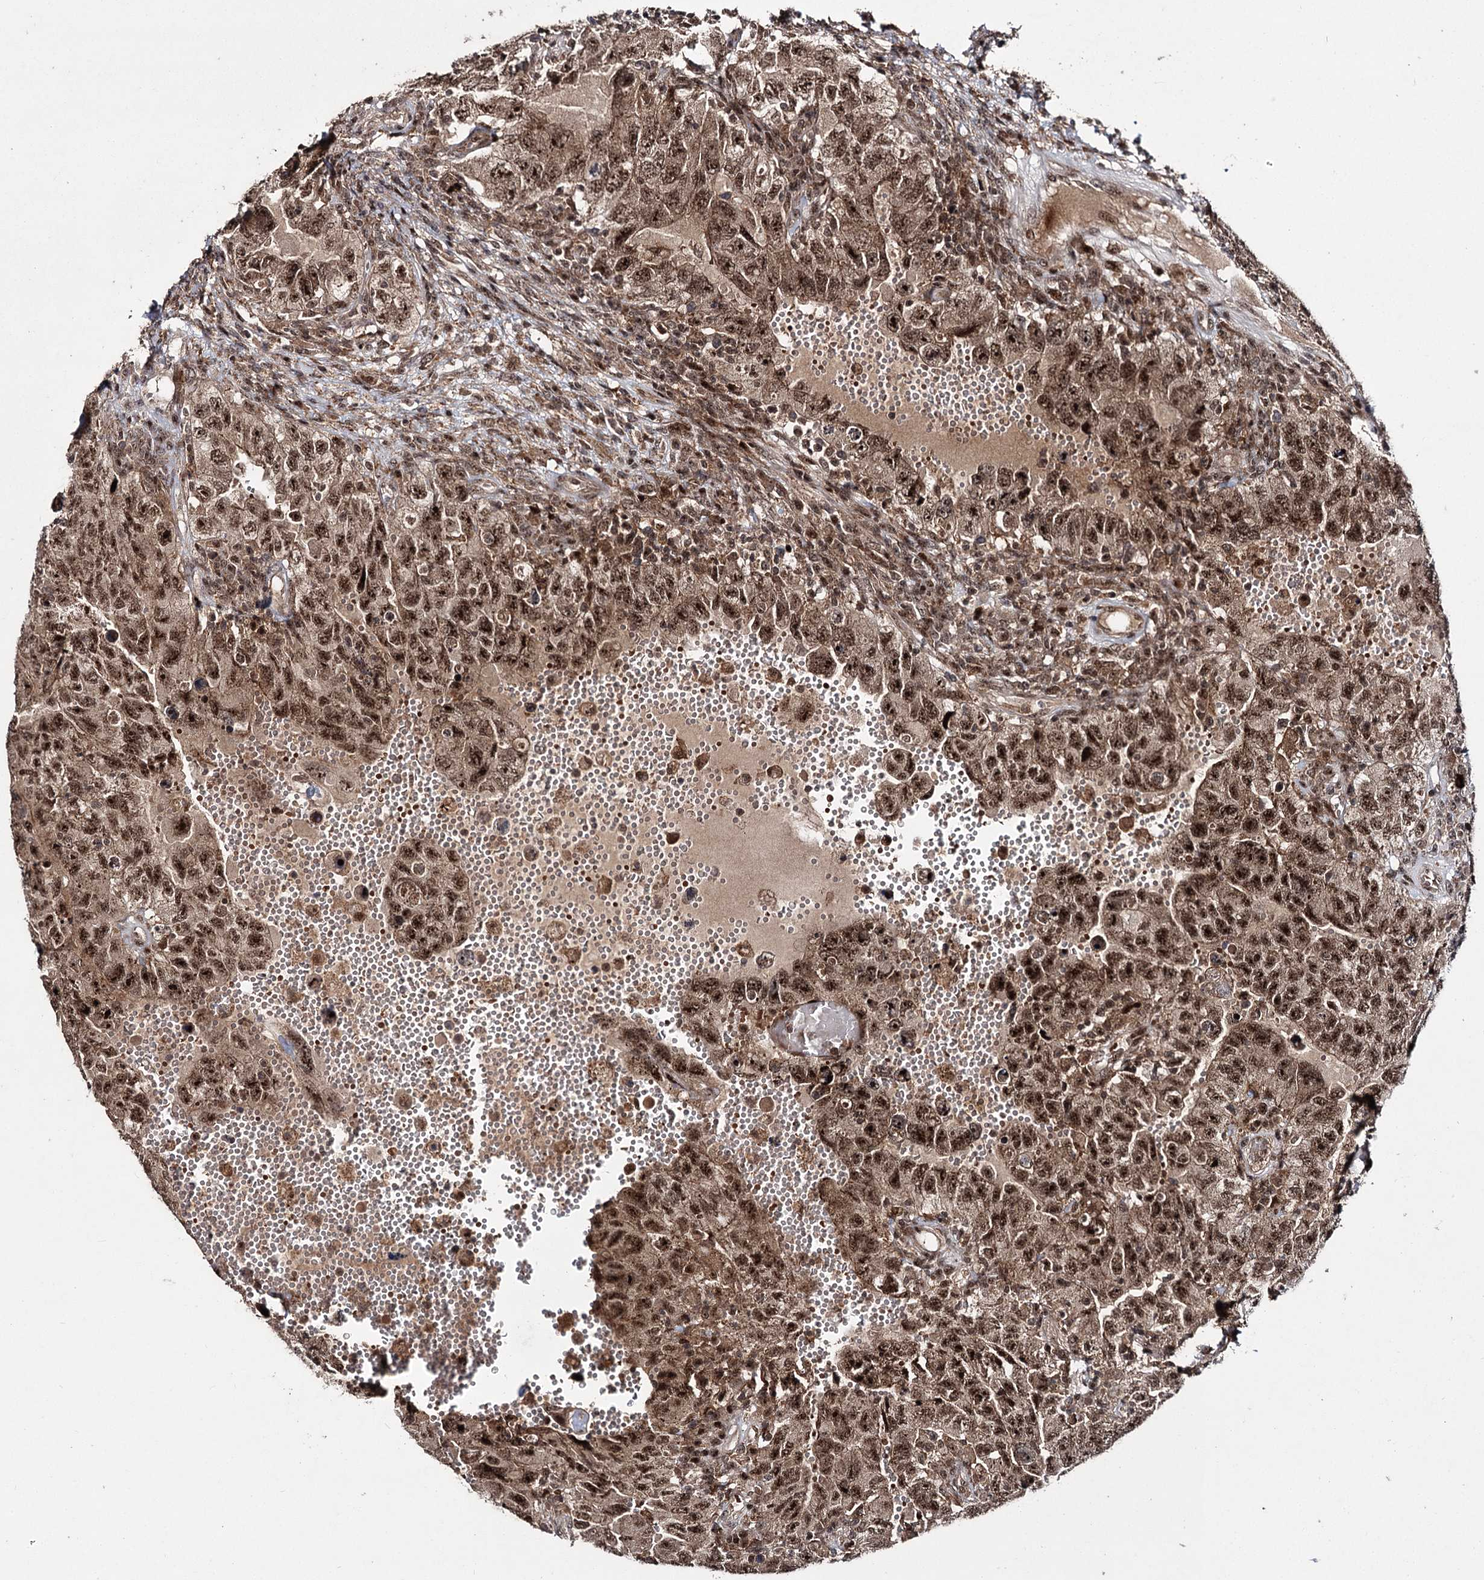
{"staining": {"intensity": "moderate", "quantity": ">75%", "location": "cytoplasmic/membranous,nuclear"}, "tissue": "testis cancer", "cell_type": "Tumor cells", "image_type": "cancer", "snomed": [{"axis": "morphology", "description": "Carcinoma, Embryonal, NOS"}, {"axis": "topography", "description": "Testis"}], "caption": "A high-resolution image shows immunohistochemistry staining of embryonal carcinoma (testis), which displays moderate cytoplasmic/membranous and nuclear staining in approximately >75% of tumor cells. The staining is performed using DAB brown chromogen to label protein expression. The nuclei are counter-stained blue using hematoxylin.", "gene": "MKNK2", "patient": {"sex": "male", "age": 26}}